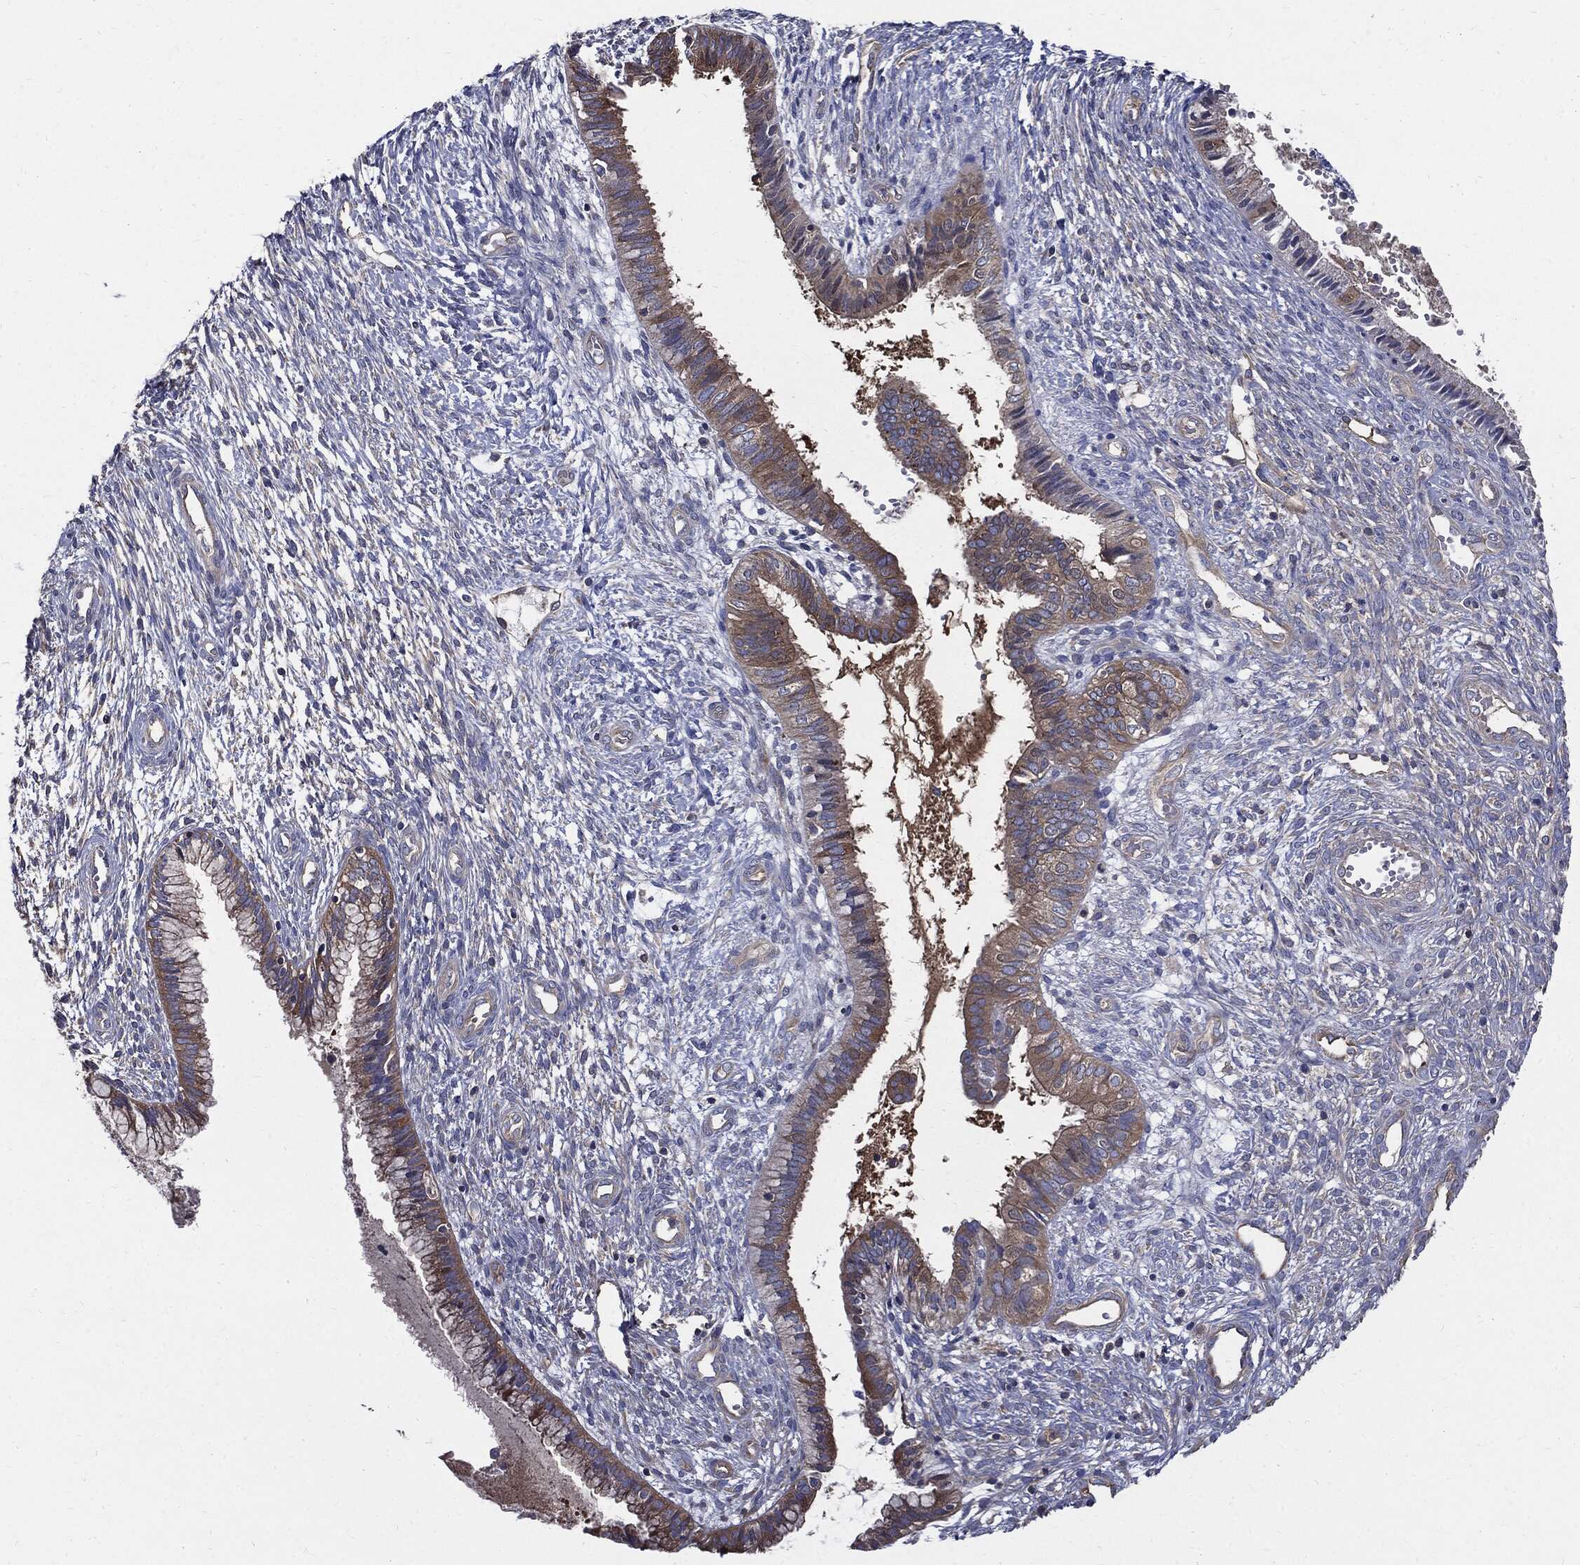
{"staining": {"intensity": "moderate", "quantity": "25%-75%", "location": "cytoplasmic/membranous"}, "tissue": "cervical cancer", "cell_type": "Tumor cells", "image_type": "cancer", "snomed": [{"axis": "morphology", "description": "Normal tissue, NOS"}, {"axis": "morphology", "description": "Squamous cell carcinoma, NOS"}, {"axis": "topography", "description": "Cervix"}], "caption": "Human cervical cancer (squamous cell carcinoma) stained for a protein (brown) demonstrates moderate cytoplasmic/membranous positive expression in about 25%-75% of tumor cells.", "gene": "PDCD6IP", "patient": {"sex": "female", "age": 39}}